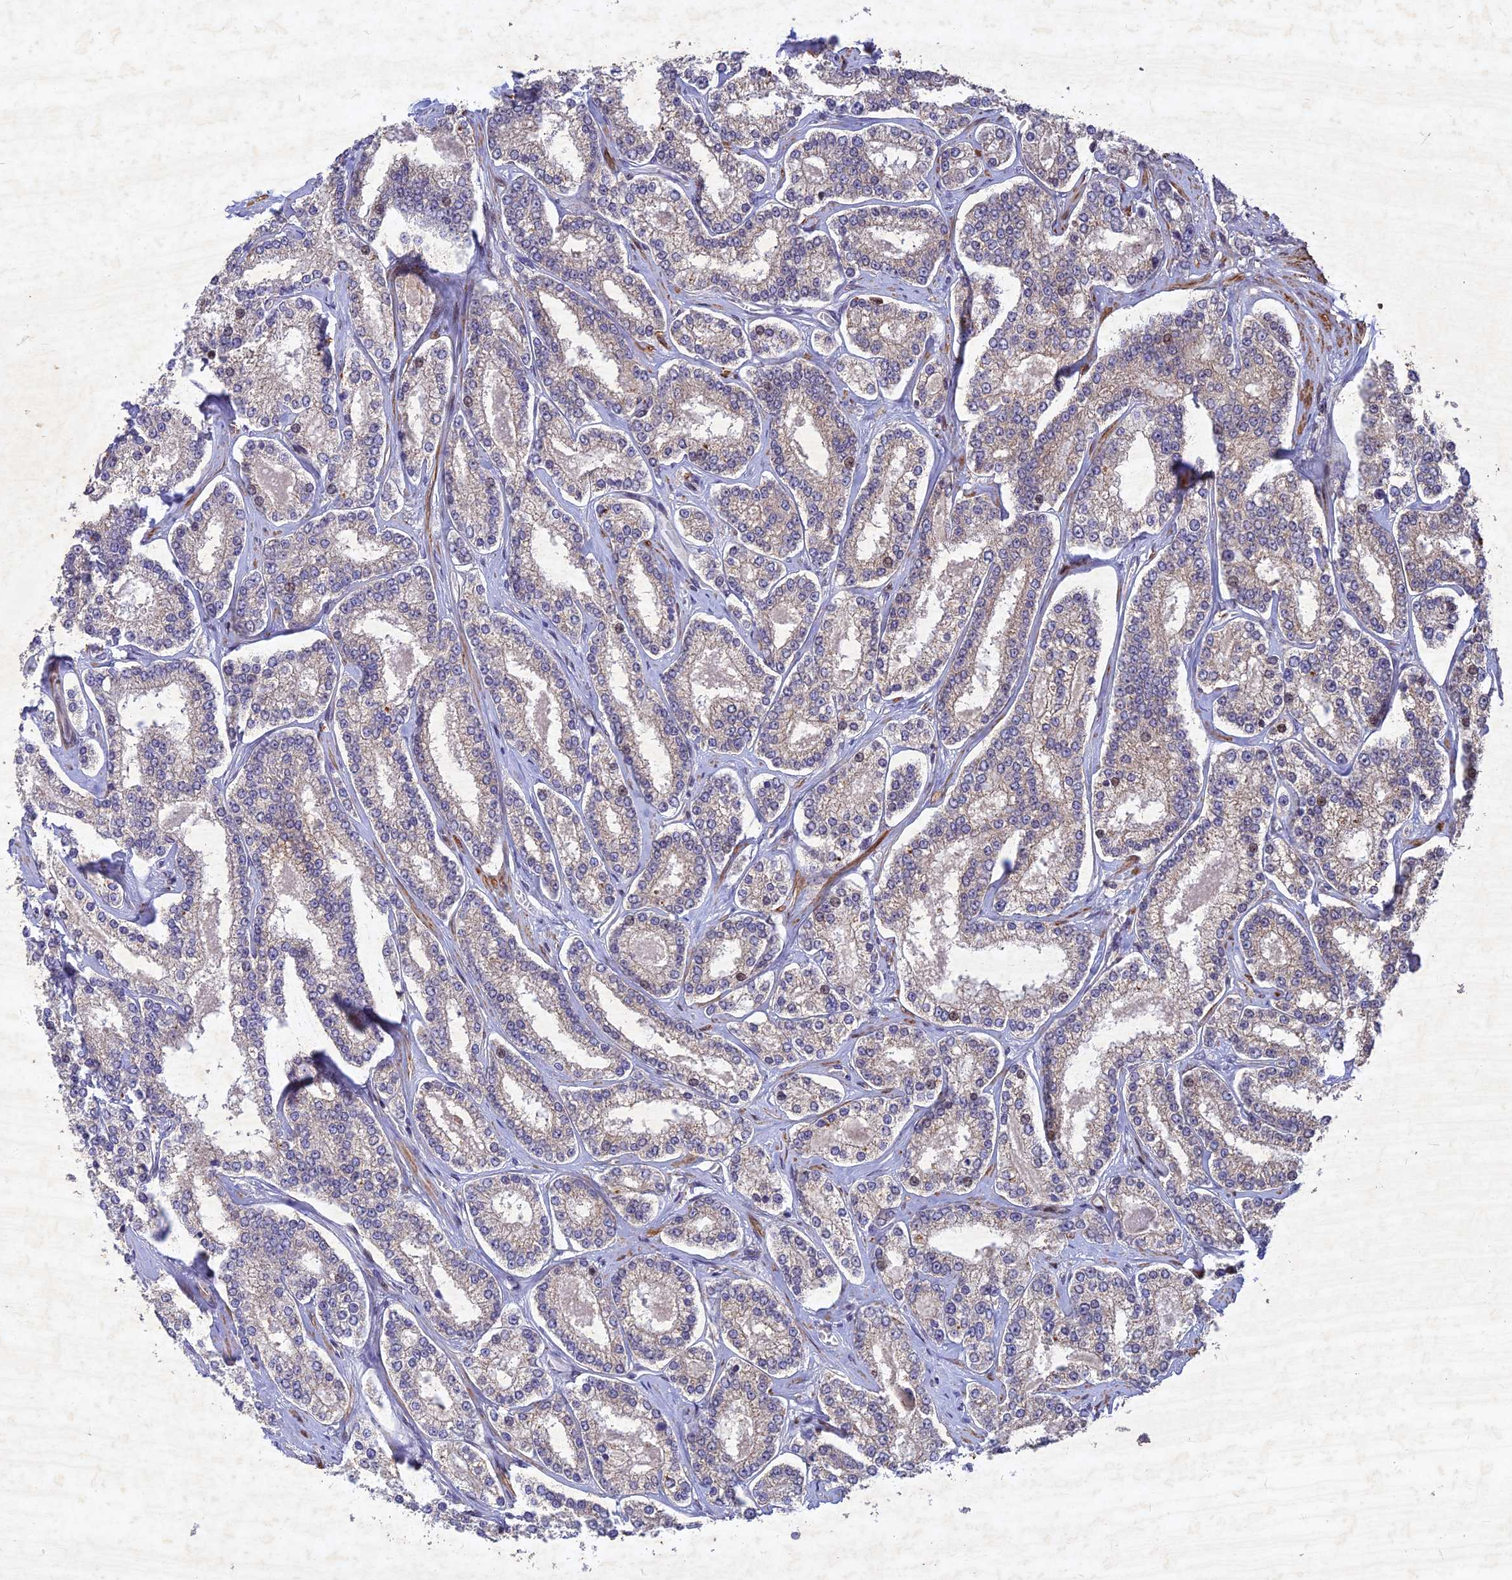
{"staining": {"intensity": "negative", "quantity": "none", "location": "none"}, "tissue": "prostate cancer", "cell_type": "Tumor cells", "image_type": "cancer", "snomed": [{"axis": "morphology", "description": "Normal tissue, NOS"}, {"axis": "morphology", "description": "Adenocarcinoma, High grade"}, {"axis": "topography", "description": "Prostate"}], "caption": "This is a micrograph of IHC staining of prostate cancer (adenocarcinoma (high-grade)), which shows no positivity in tumor cells. Nuclei are stained in blue.", "gene": "RELCH", "patient": {"sex": "male", "age": 83}}